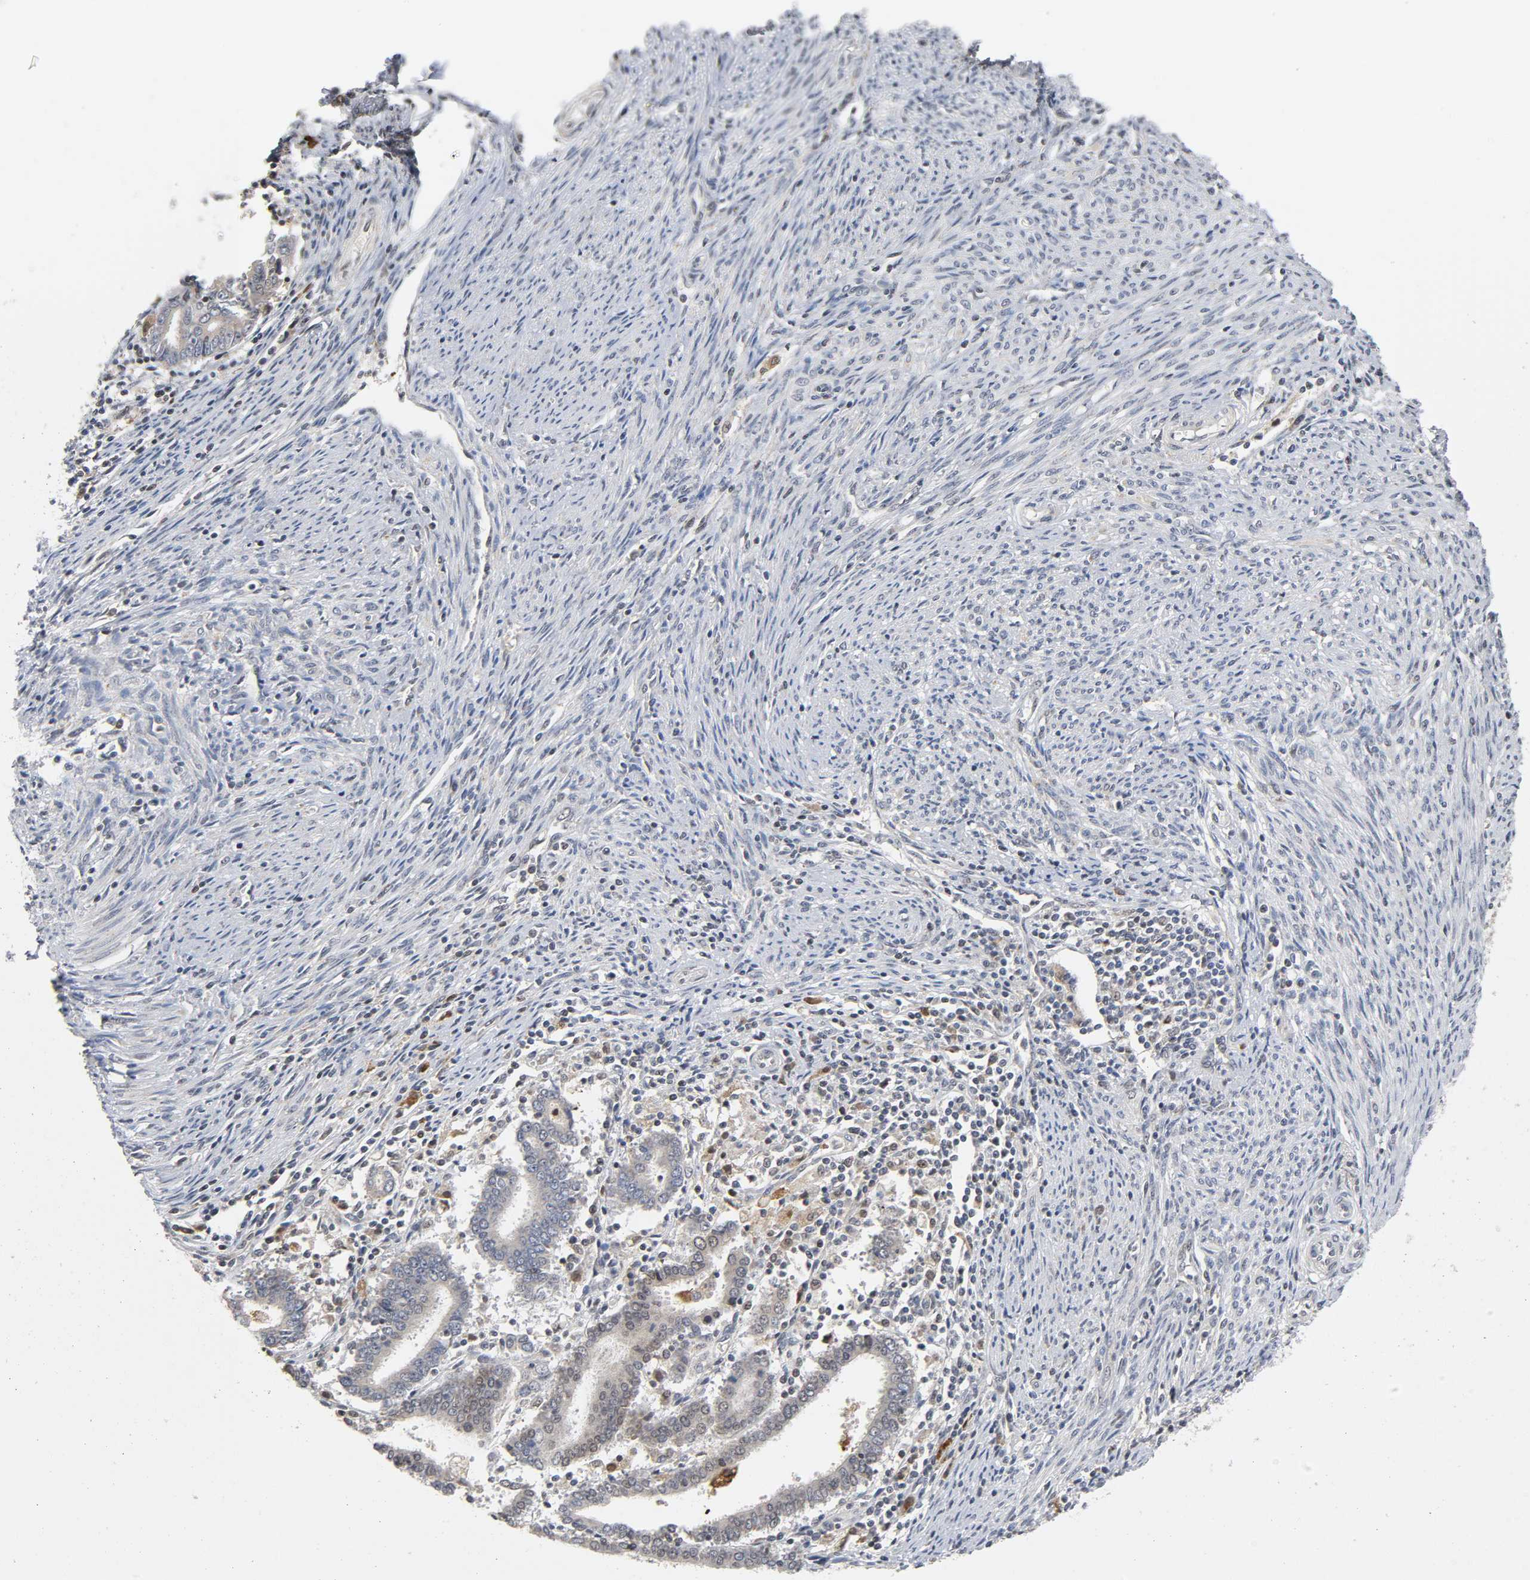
{"staining": {"intensity": "weak", "quantity": "25%-75%", "location": "cytoplasmic/membranous,nuclear"}, "tissue": "endometrial cancer", "cell_type": "Tumor cells", "image_type": "cancer", "snomed": [{"axis": "morphology", "description": "Adenocarcinoma, NOS"}, {"axis": "topography", "description": "Uterus"}], "caption": "Endometrial adenocarcinoma tissue reveals weak cytoplasmic/membranous and nuclear expression in about 25%-75% of tumor cells, visualized by immunohistochemistry.", "gene": "KAT2B", "patient": {"sex": "female", "age": 83}}